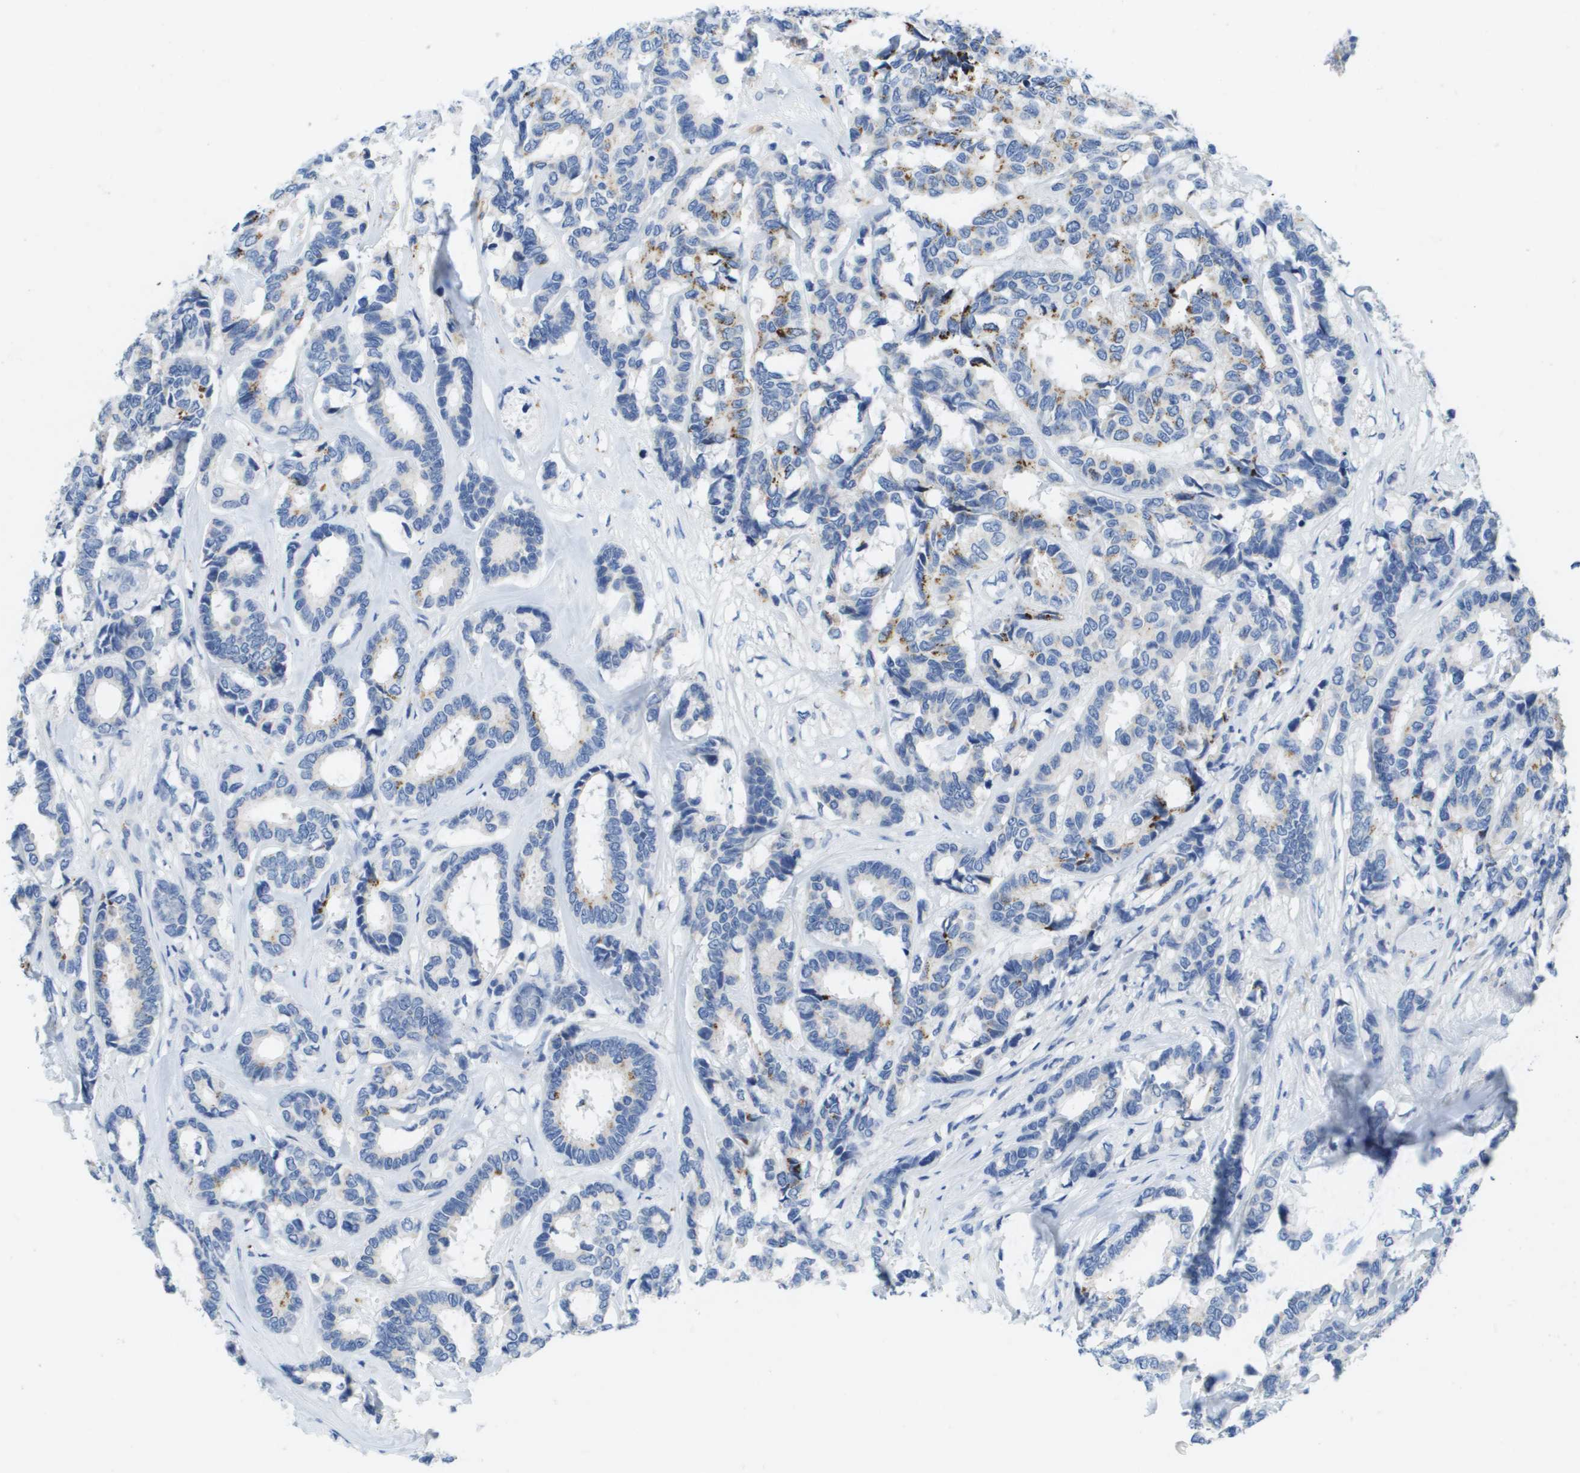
{"staining": {"intensity": "negative", "quantity": "none", "location": "none"}, "tissue": "breast cancer", "cell_type": "Tumor cells", "image_type": "cancer", "snomed": [{"axis": "morphology", "description": "Duct carcinoma"}, {"axis": "topography", "description": "Breast"}], "caption": "IHC of human breast cancer shows no staining in tumor cells. The staining was performed using DAB to visualize the protein expression in brown, while the nuclei were stained in blue with hematoxylin (Magnification: 20x).", "gene": "MS4A1", "patient": {"sex": "female", "age": 87}}